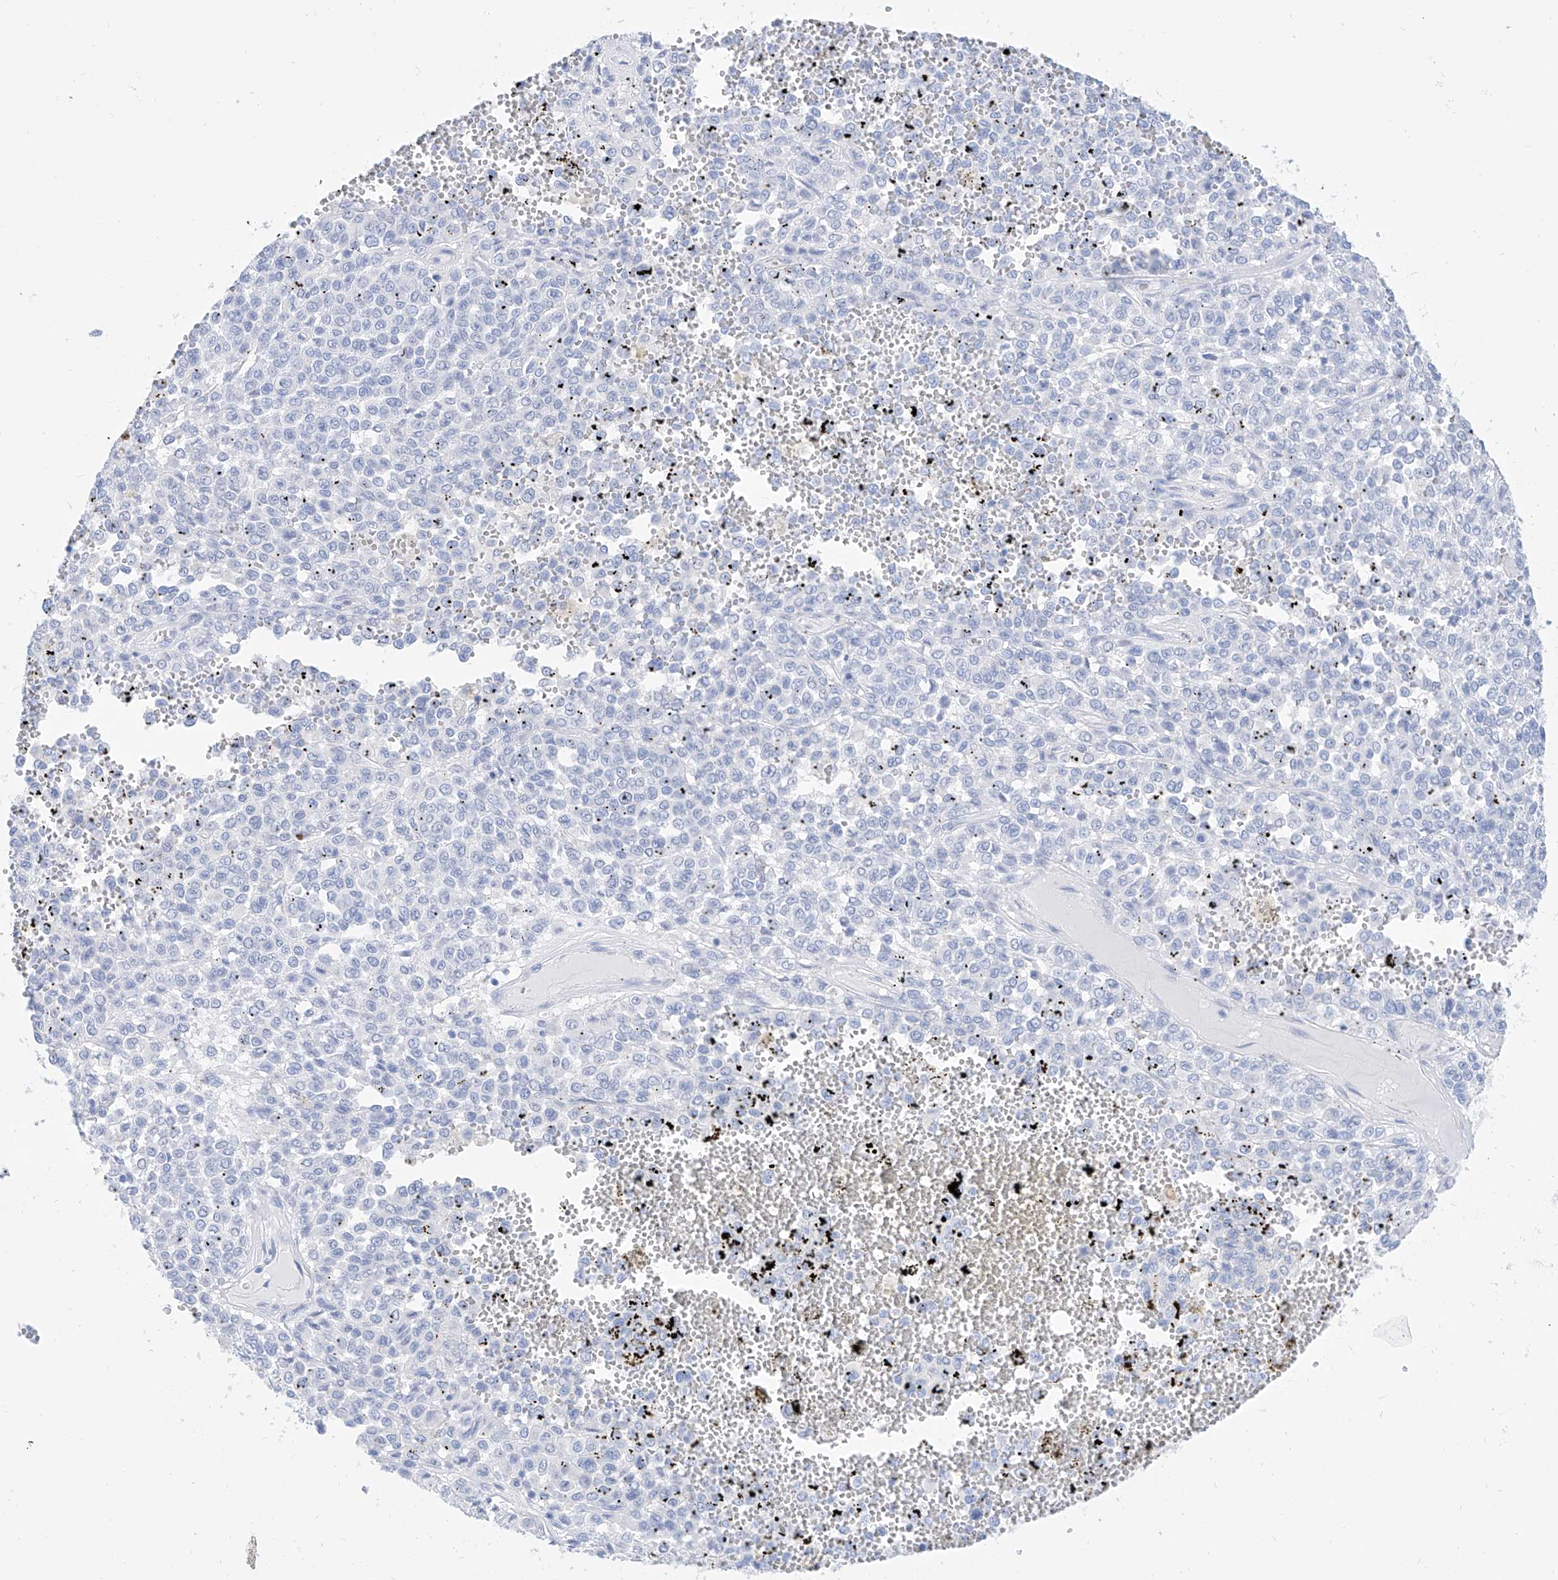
{"staining": {"intensity": "negative", "quantity": "none", "location": "none"}, "tissue": "melanoma", "cell_type": "Tumor cells", "image_type": "cancer", "snomed": [{"axis": "morphology", "description": "Malignant melanoma, Metastatic site"}, {"axis": "topography", "description": "Pancreas"}], "caption": "Immunohistochemistry (IHC) of human melanoma demonstrates no expression in tumor cells.", "gene": "PDXK", "patient": {"sex": "female", "age": 30}}